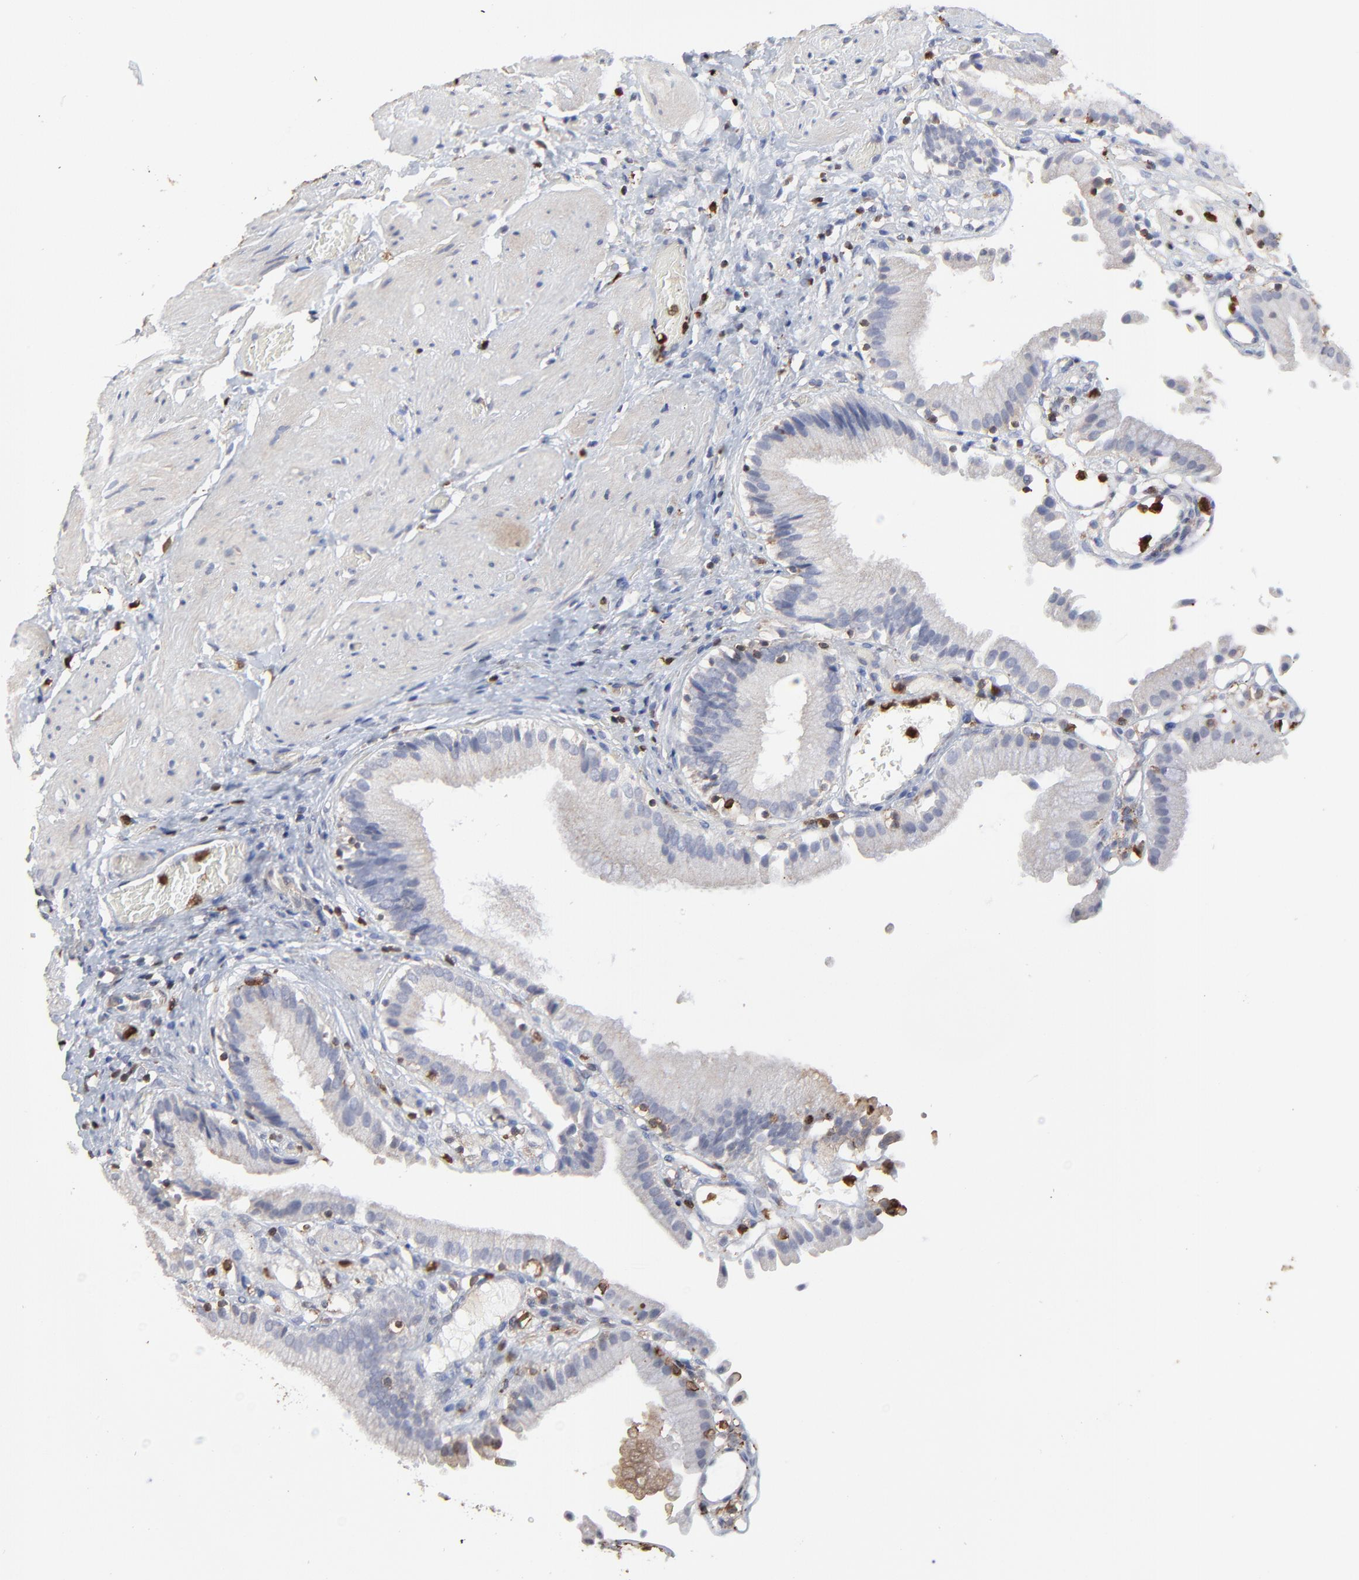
{"staining": {"intensity": "negative", "quantity": "none", "location": "none"}, "tissue": "gallbladder", "cell_type": "Glandular cells", "image_type": "normal", "snomed": [{"axis": "morphology", "description": "Normal tissue, NOS"}, {"axis": "topography", "description": "Gallbladder"}], "caption": "There is no significant positivity in glandular cells of gallbladder. The staining is performed using DAB brown chromogen with nuclei counter-stained in using hematoxylin.", "gene": "SLC6A14", "patient": {"sex": "male", "age": 65}}